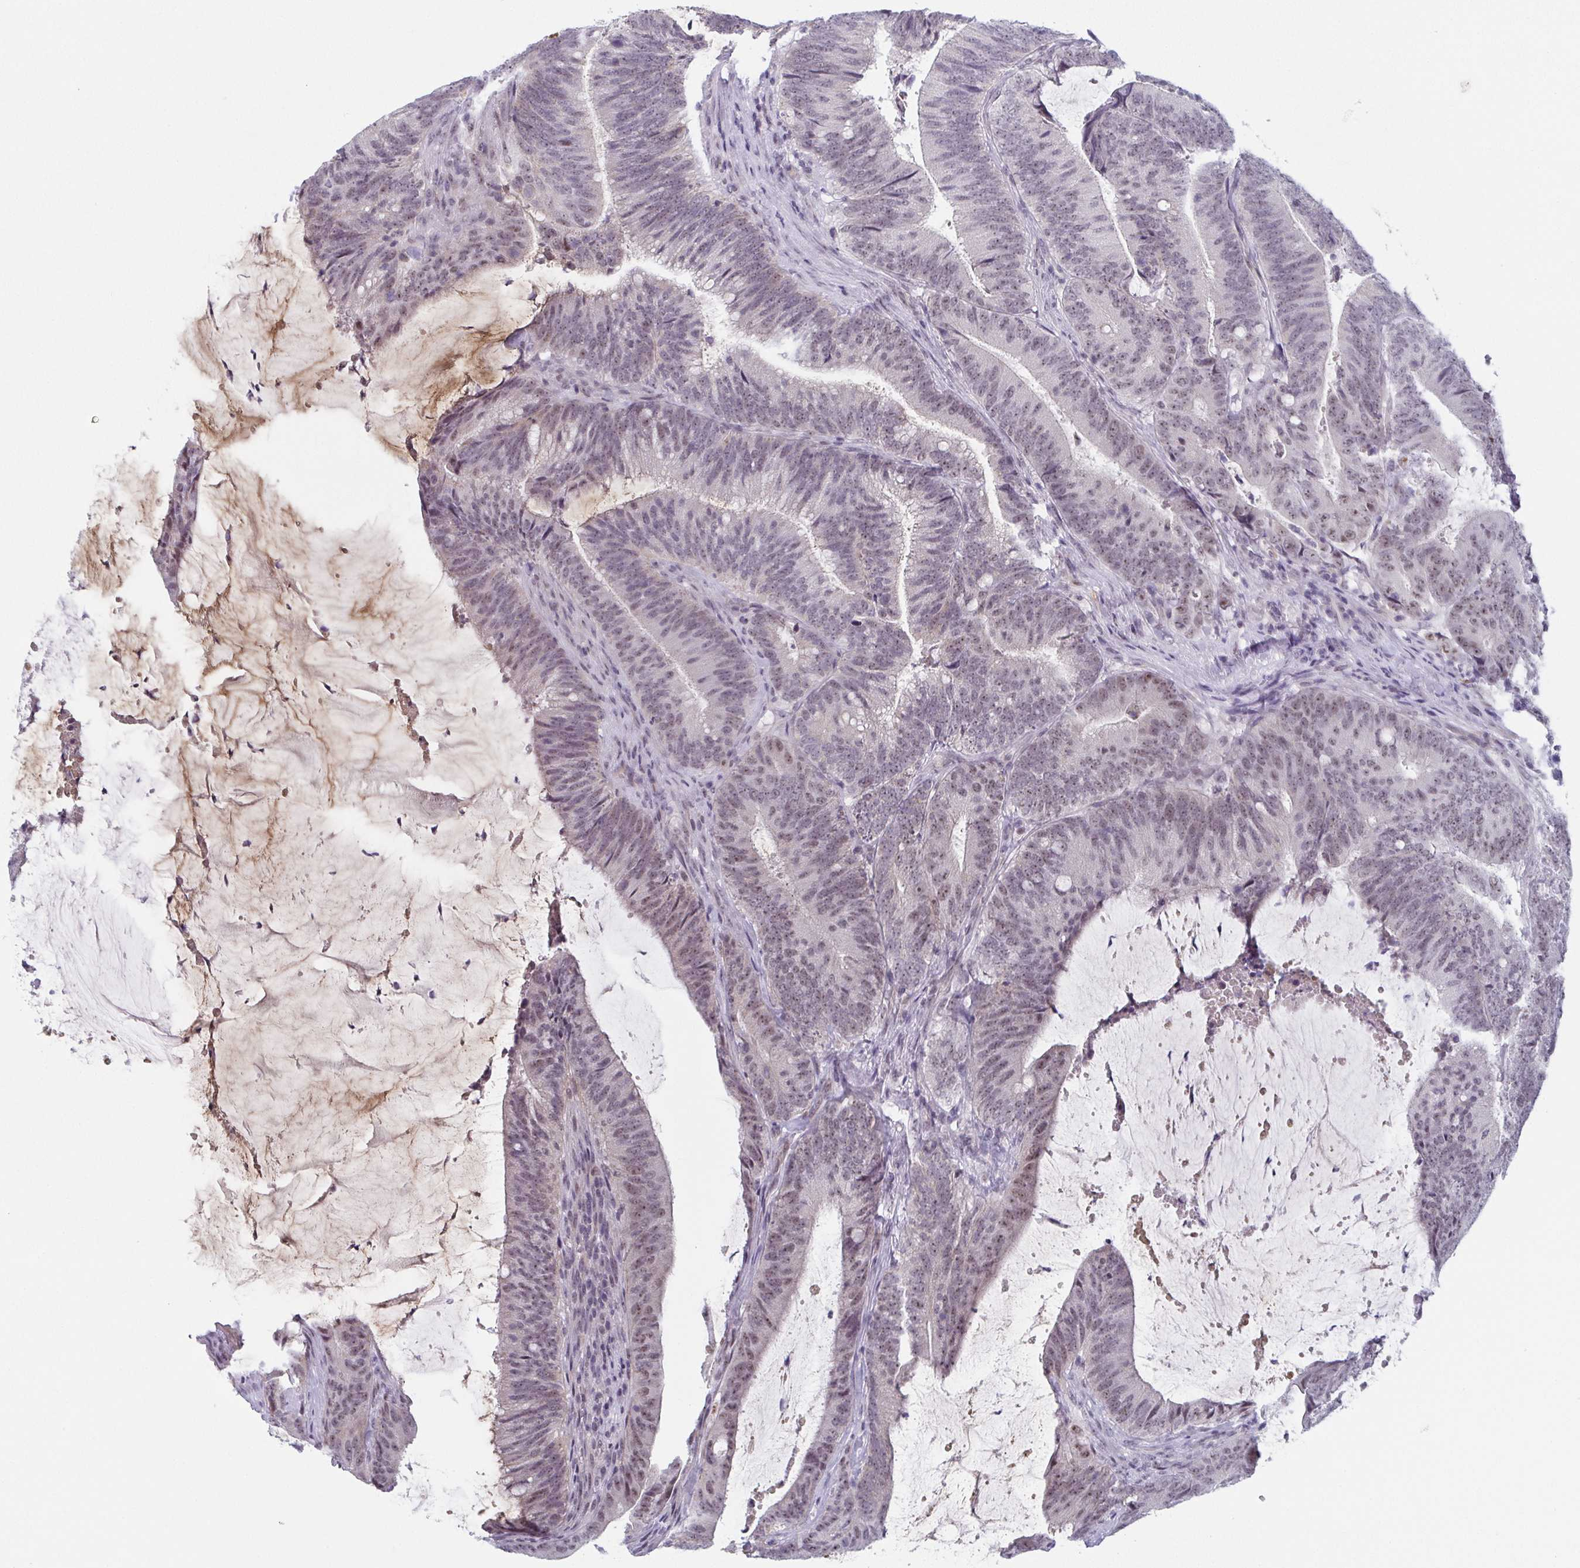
{"staining": {"intensity": "weak", "quantity": "25%-75%", "location": "nuclear"}, "tissue": "colorectal cancer", "cell_type": "Tumor cells", "image_type": "cancer", "snomed": [{"axis": "morphology", "description": "Adenocarcinoma, NOS"}, {"axis": "topography", "description": "Colon"}], "caption": "DAB immunohistochemical staining of human colorectal adenocarcinoma reveals weak nuclear protein staining in about 25%-75% of tumor cells. (DAB (3,3'-diaminobenzidine) IHC, brown staining for protein, blue staining for nuclei).", "gene": "EXOSC7", "patient": {"sex": "female", "age": 43}}